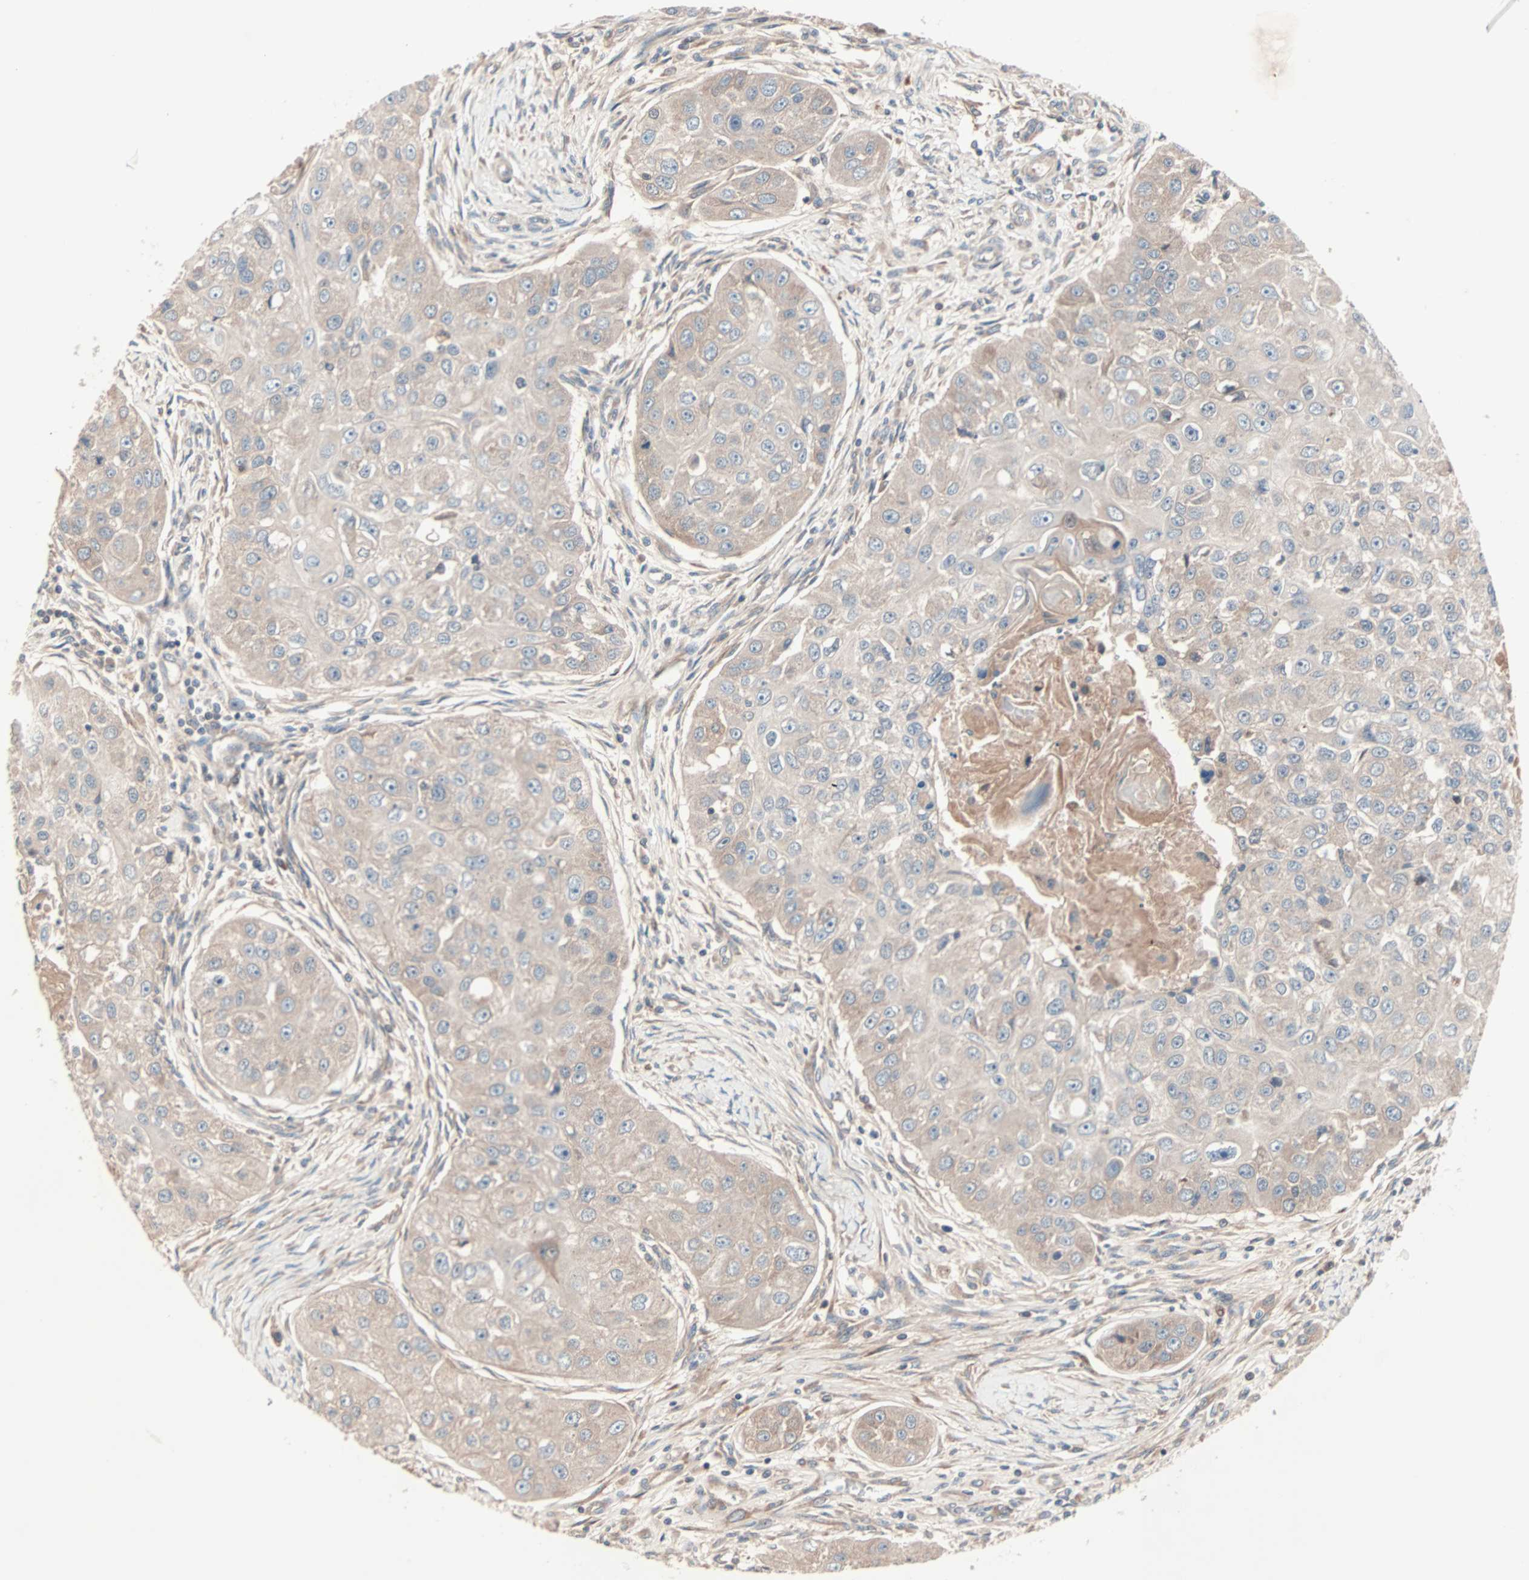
{"staining": {"intensity": "weak", "quantity": ">75%", "location": "cytoplasmic/membranous"}, "tissue": "head and neck cancer", "cell_type": "Tumor cells", "image_type": "cancer", "snomed": [{"axis": "morphology", "description": "Normal tissue, NOS"}, {"axis": "morphology", "description": "Squamous cell carcinoma, NOS"}, {"axis": "topography", "description": "Skeletal muscle"}, {"axis": "topography", "description": "Head-Neck"}], "caption": "Immunohistochemistry image of human head and neck cancer stained for a protein (brown), which shows low levels of weak cytoplasmic/membranous expression in approximately >75% of tumor cells.", "gene": "CAD", "patient": {"sex": "male", "age": 51}}